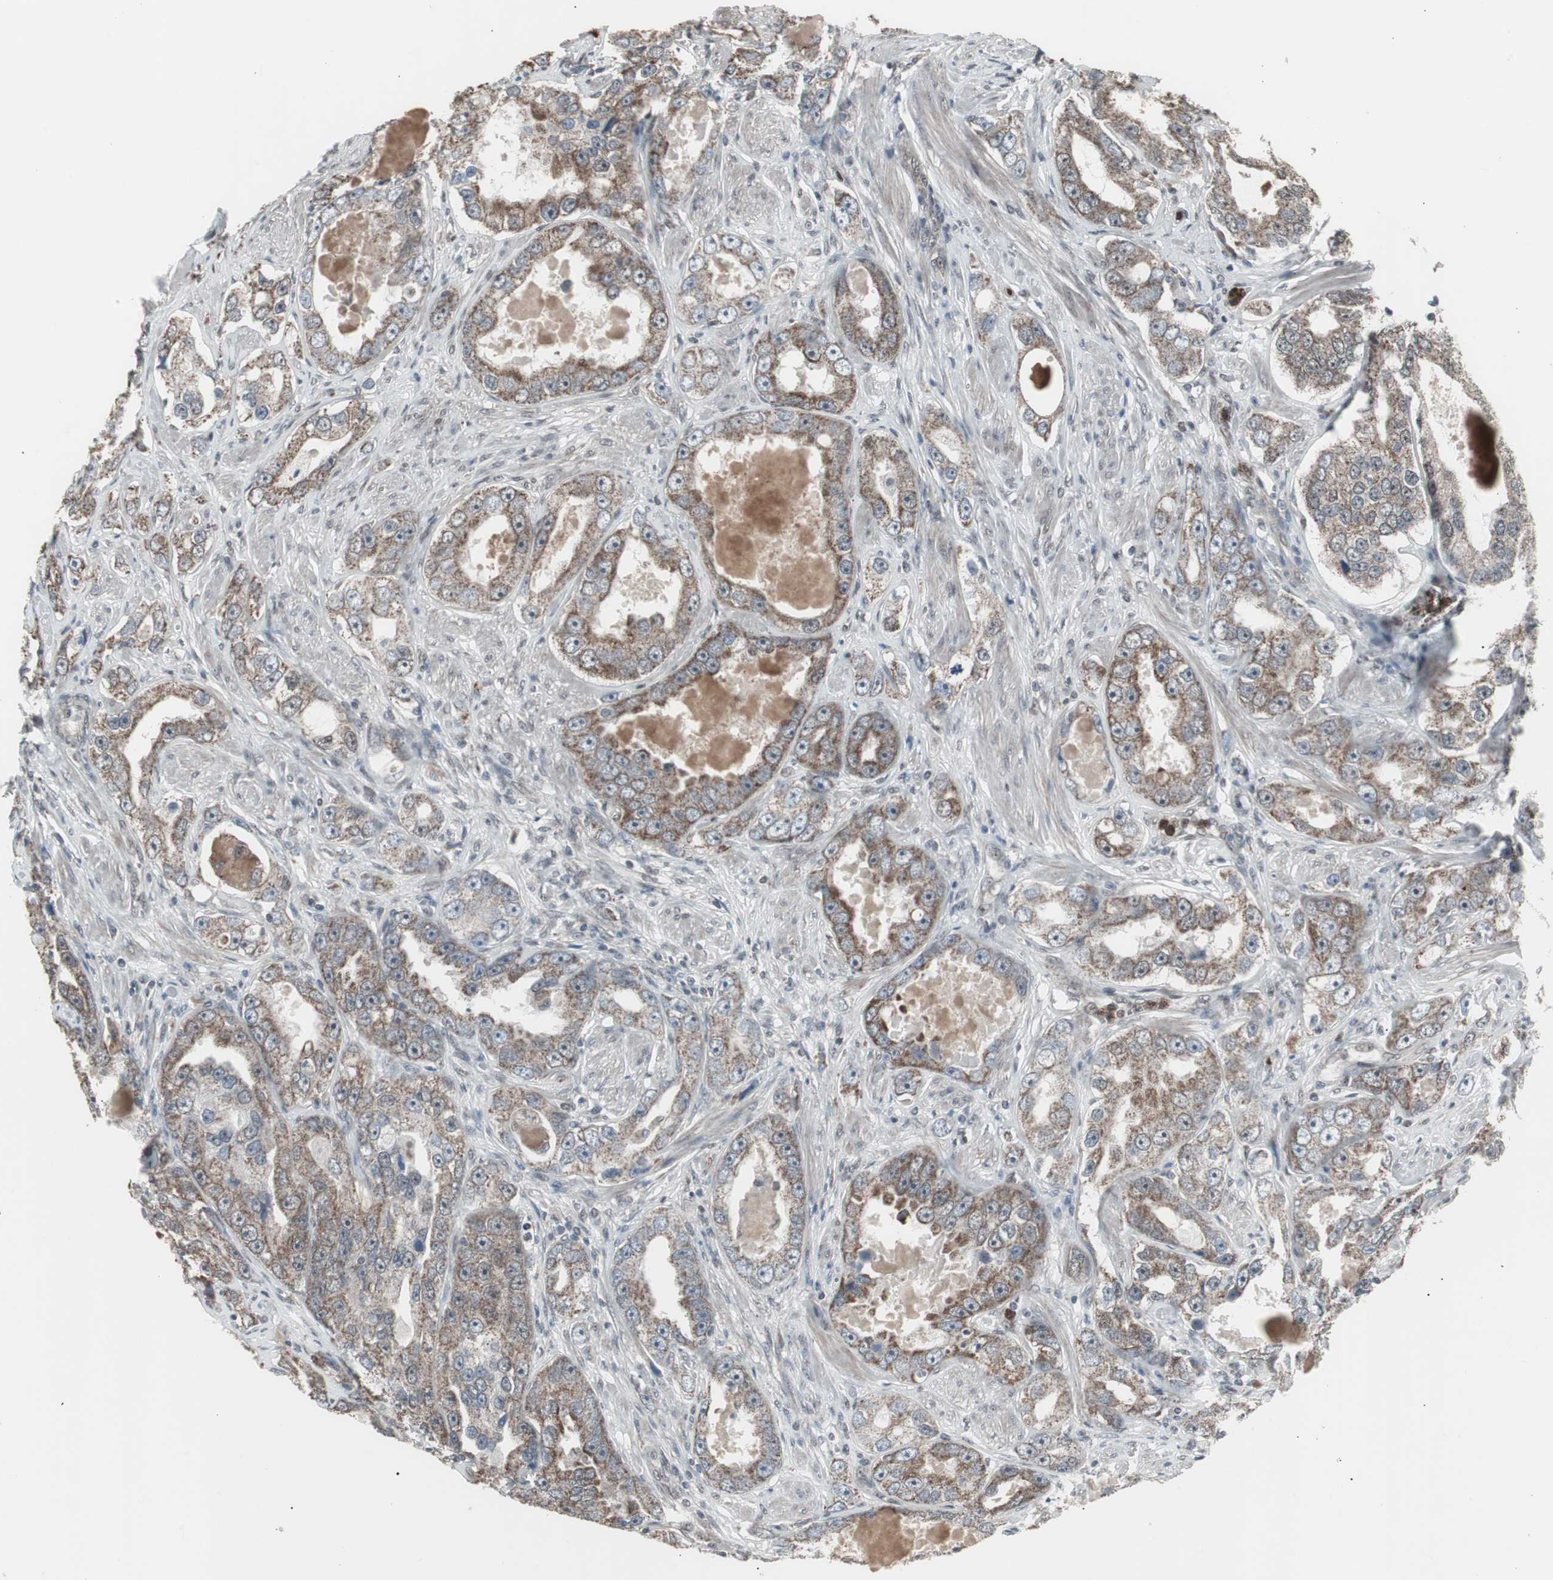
{"staining": {"intensity": "moderate", "quantity": ">75%", "location": "cytoplasmic/membranous"}, "tissue": "prostate cancer", "cell_type": "Tumor cells", "image_type": "cancer", "snomed": [{"axis": "morphology", "description": "Adenocarcinoma, High grade"}, {"axis": "topography", "description": "Prostate"}], "caption": "Protein analysis of prostate adenocarcinoma (high-grade) tissue demonstrates moderate cytoplasmic/membranous staining in about >75% of tumor cells.", "gene": "RXRA", "patient": {"sex": "male", "age": 63}}